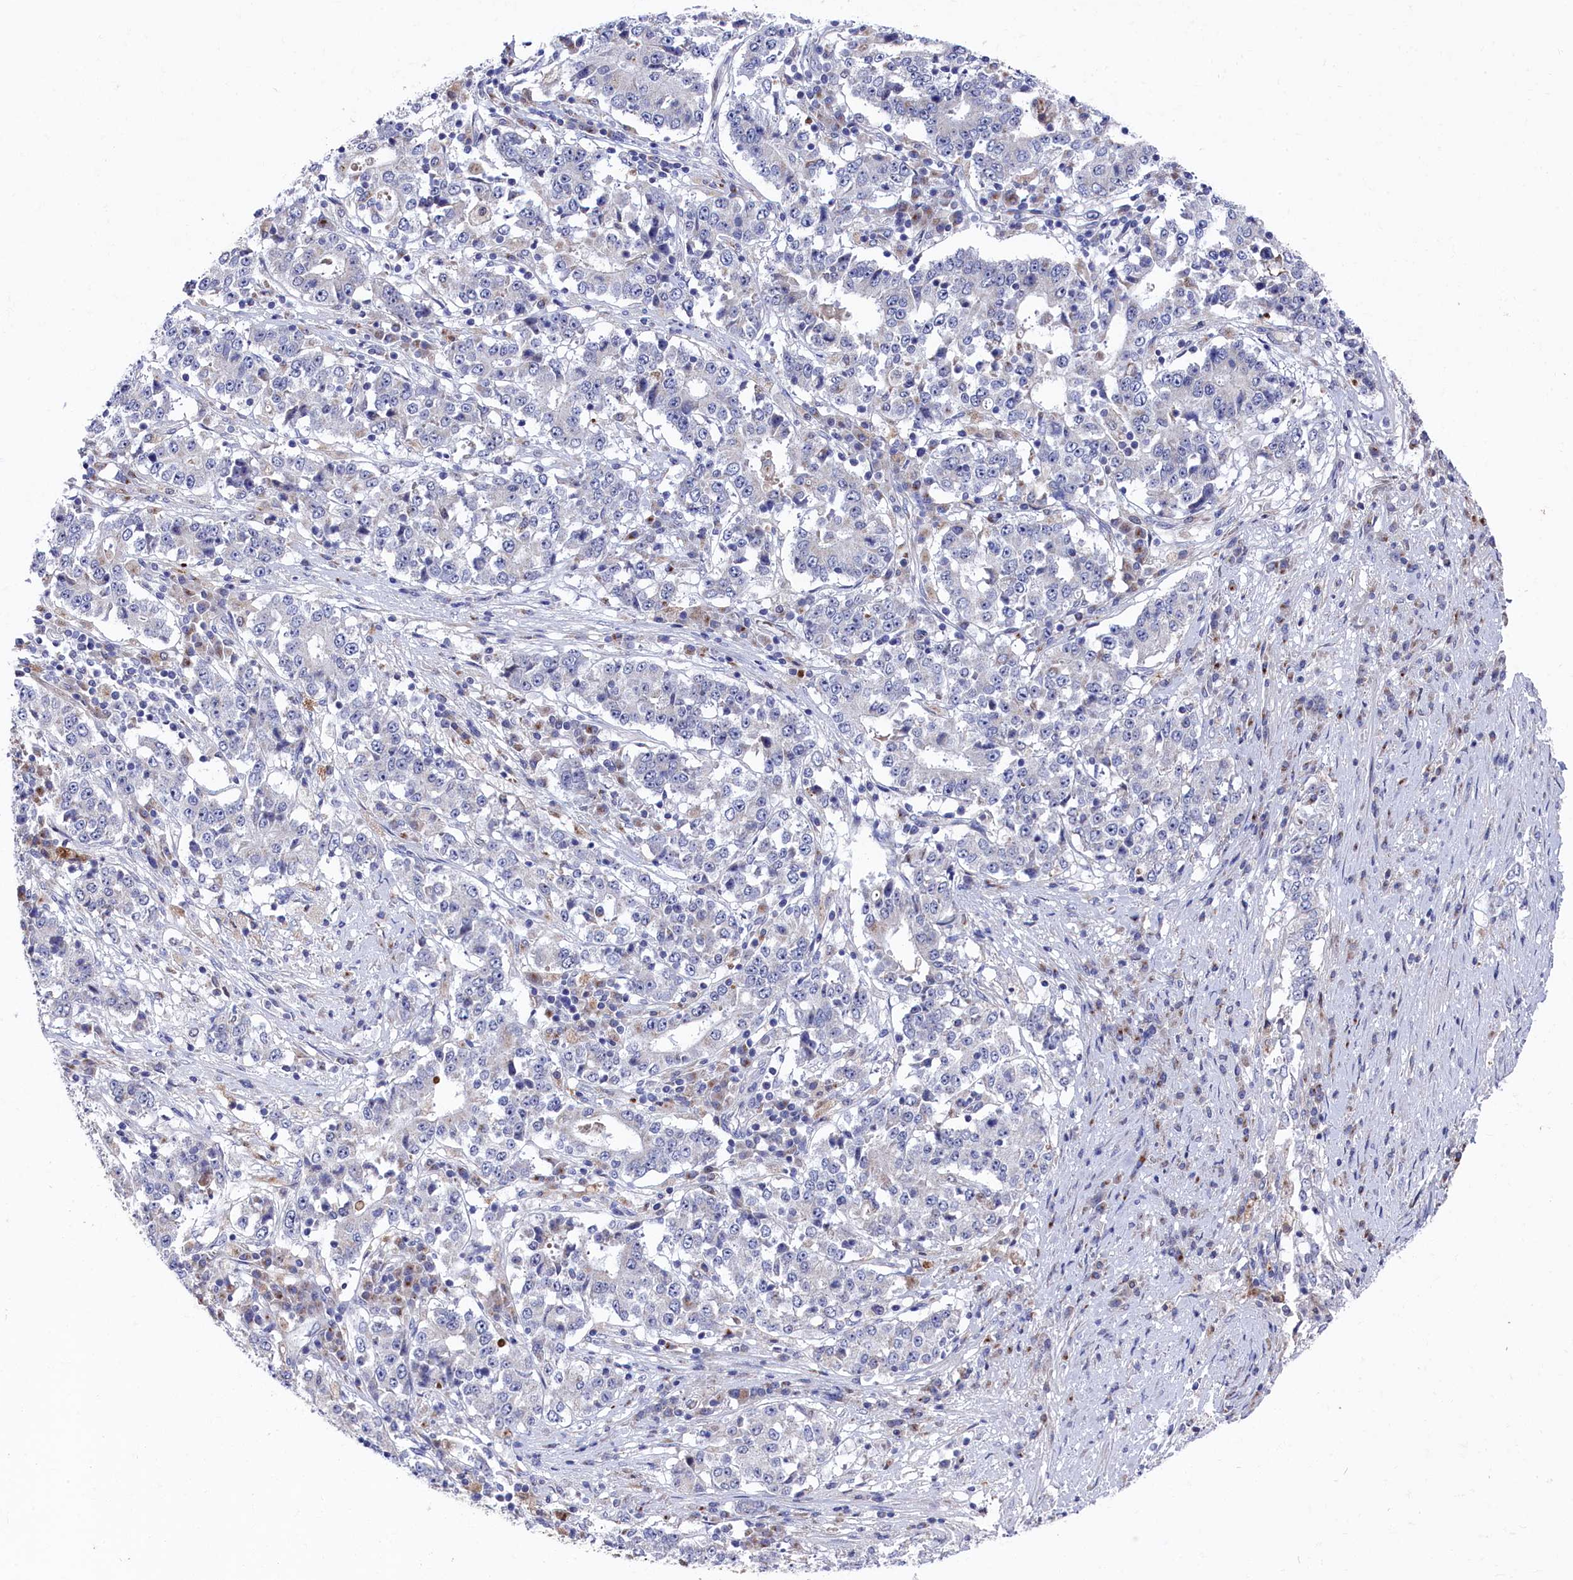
{"staining": {"intensity": "negative", "quantity": "none", "location": "none"}, "tissue": "stomach cancer", "cell_type": "Tumor cells", "image_type": "cancer", "snomed": [{"axis": "morphology", "description": "Adenocarcinoma, NOS"}, {"axis": "topography", "description": "Stomach"}], "caption": "Tumor cells show no significant protein positivity in stomach cancer (adenocarcinoma).", "gene": "GPR108", "patient": {"sex": "male", "age": 59}}